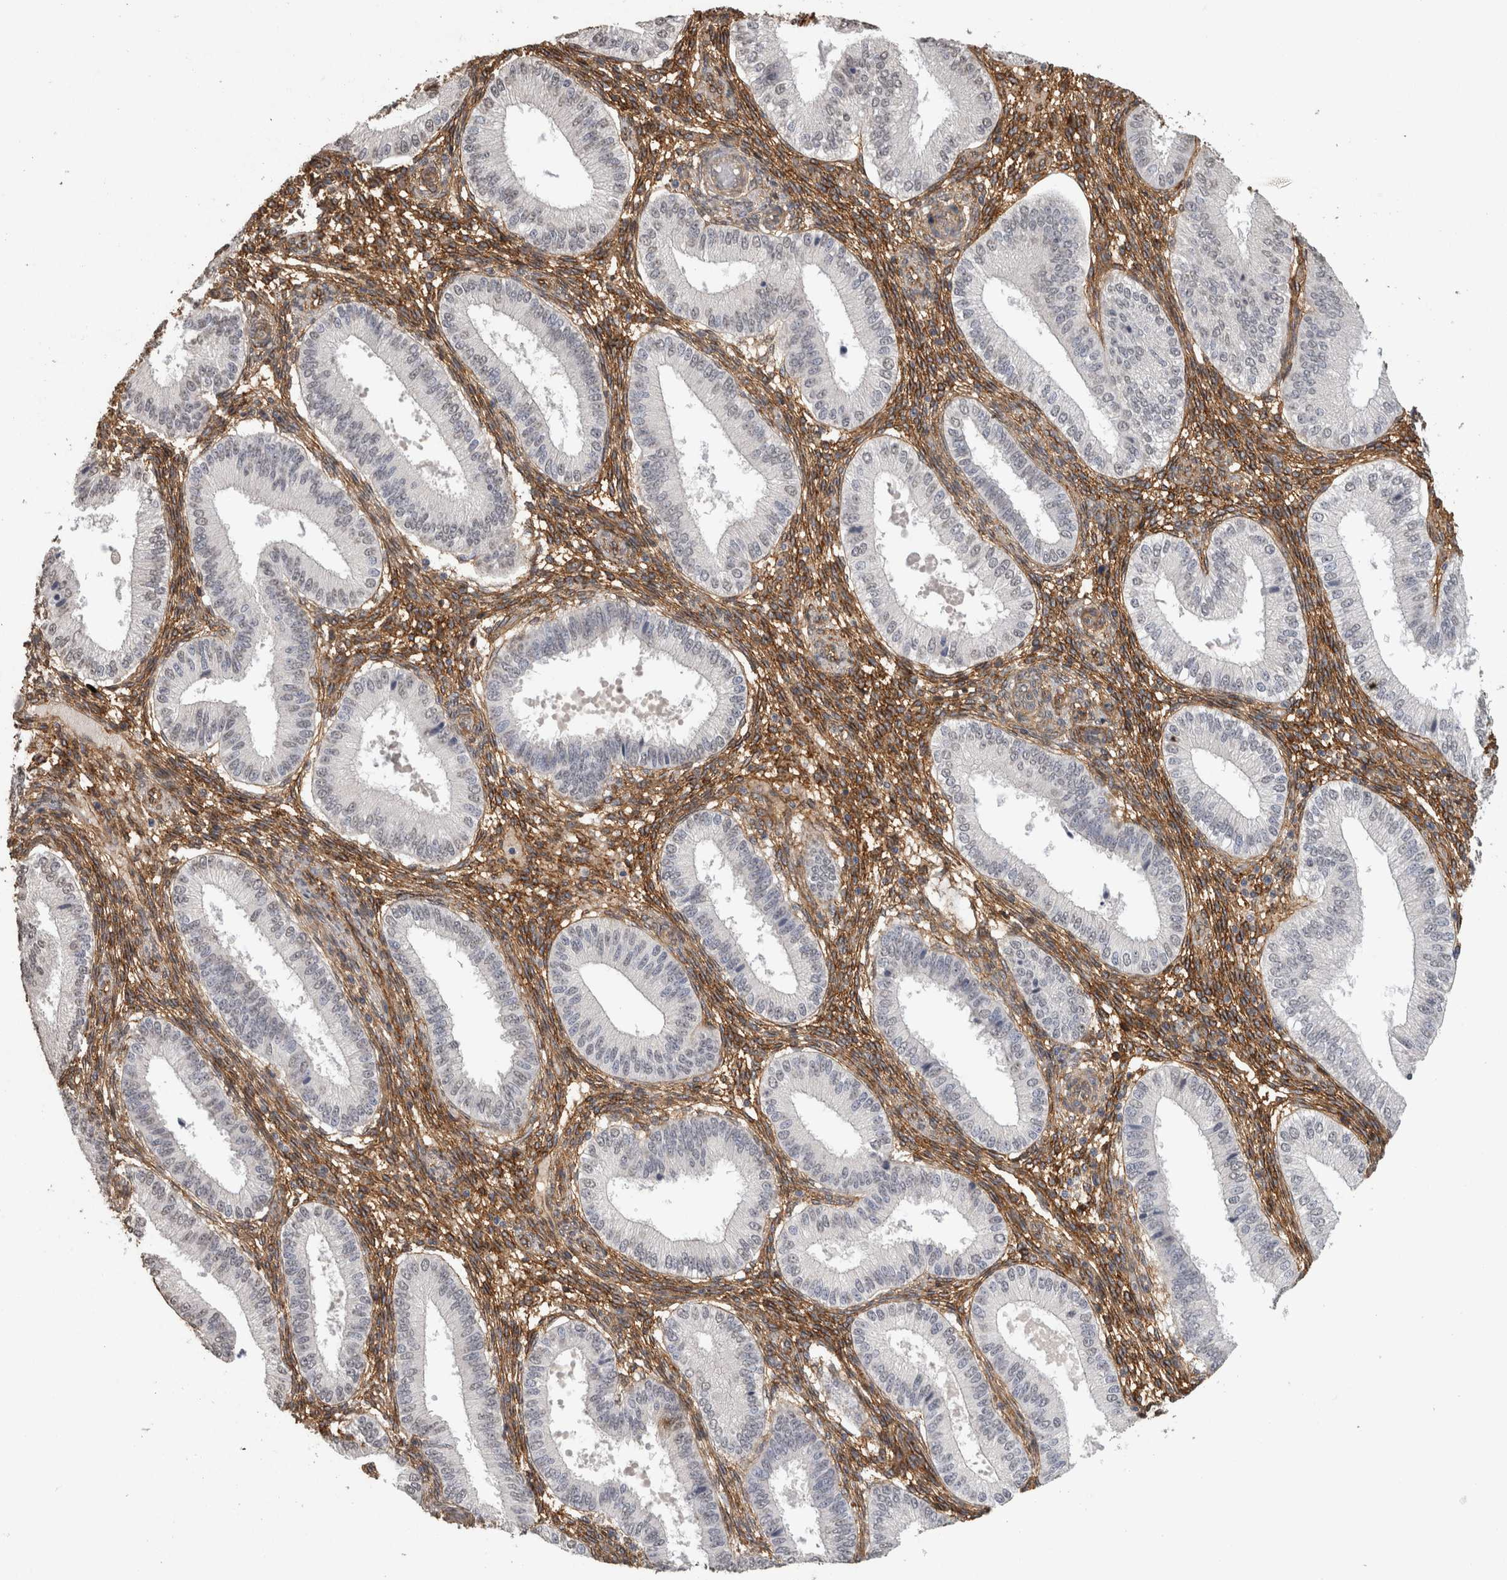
{"staining": {"intensity": "moderate", "quantity": ">75%", "location": "cytoplasmic/membranous"}, "tissue": "endometrium", "cell_type": "Cells in endometrial stroma", "image_type": "normal", "snomed": [{"axis": "morphology", "description": "Normal tissue, NOS"}, {"axis": "topography", "description": "Endometrium"}], "caption": "Brown immunohistochemical staining in benign endometrium shows moderate cytoplasmic/membranous expression in about >75% of cells in endometrial stroma. (IHC, brightfield microscopy, high magnification).", "gene": "RECK", "patient": {"sex": "female", "age": 39}}